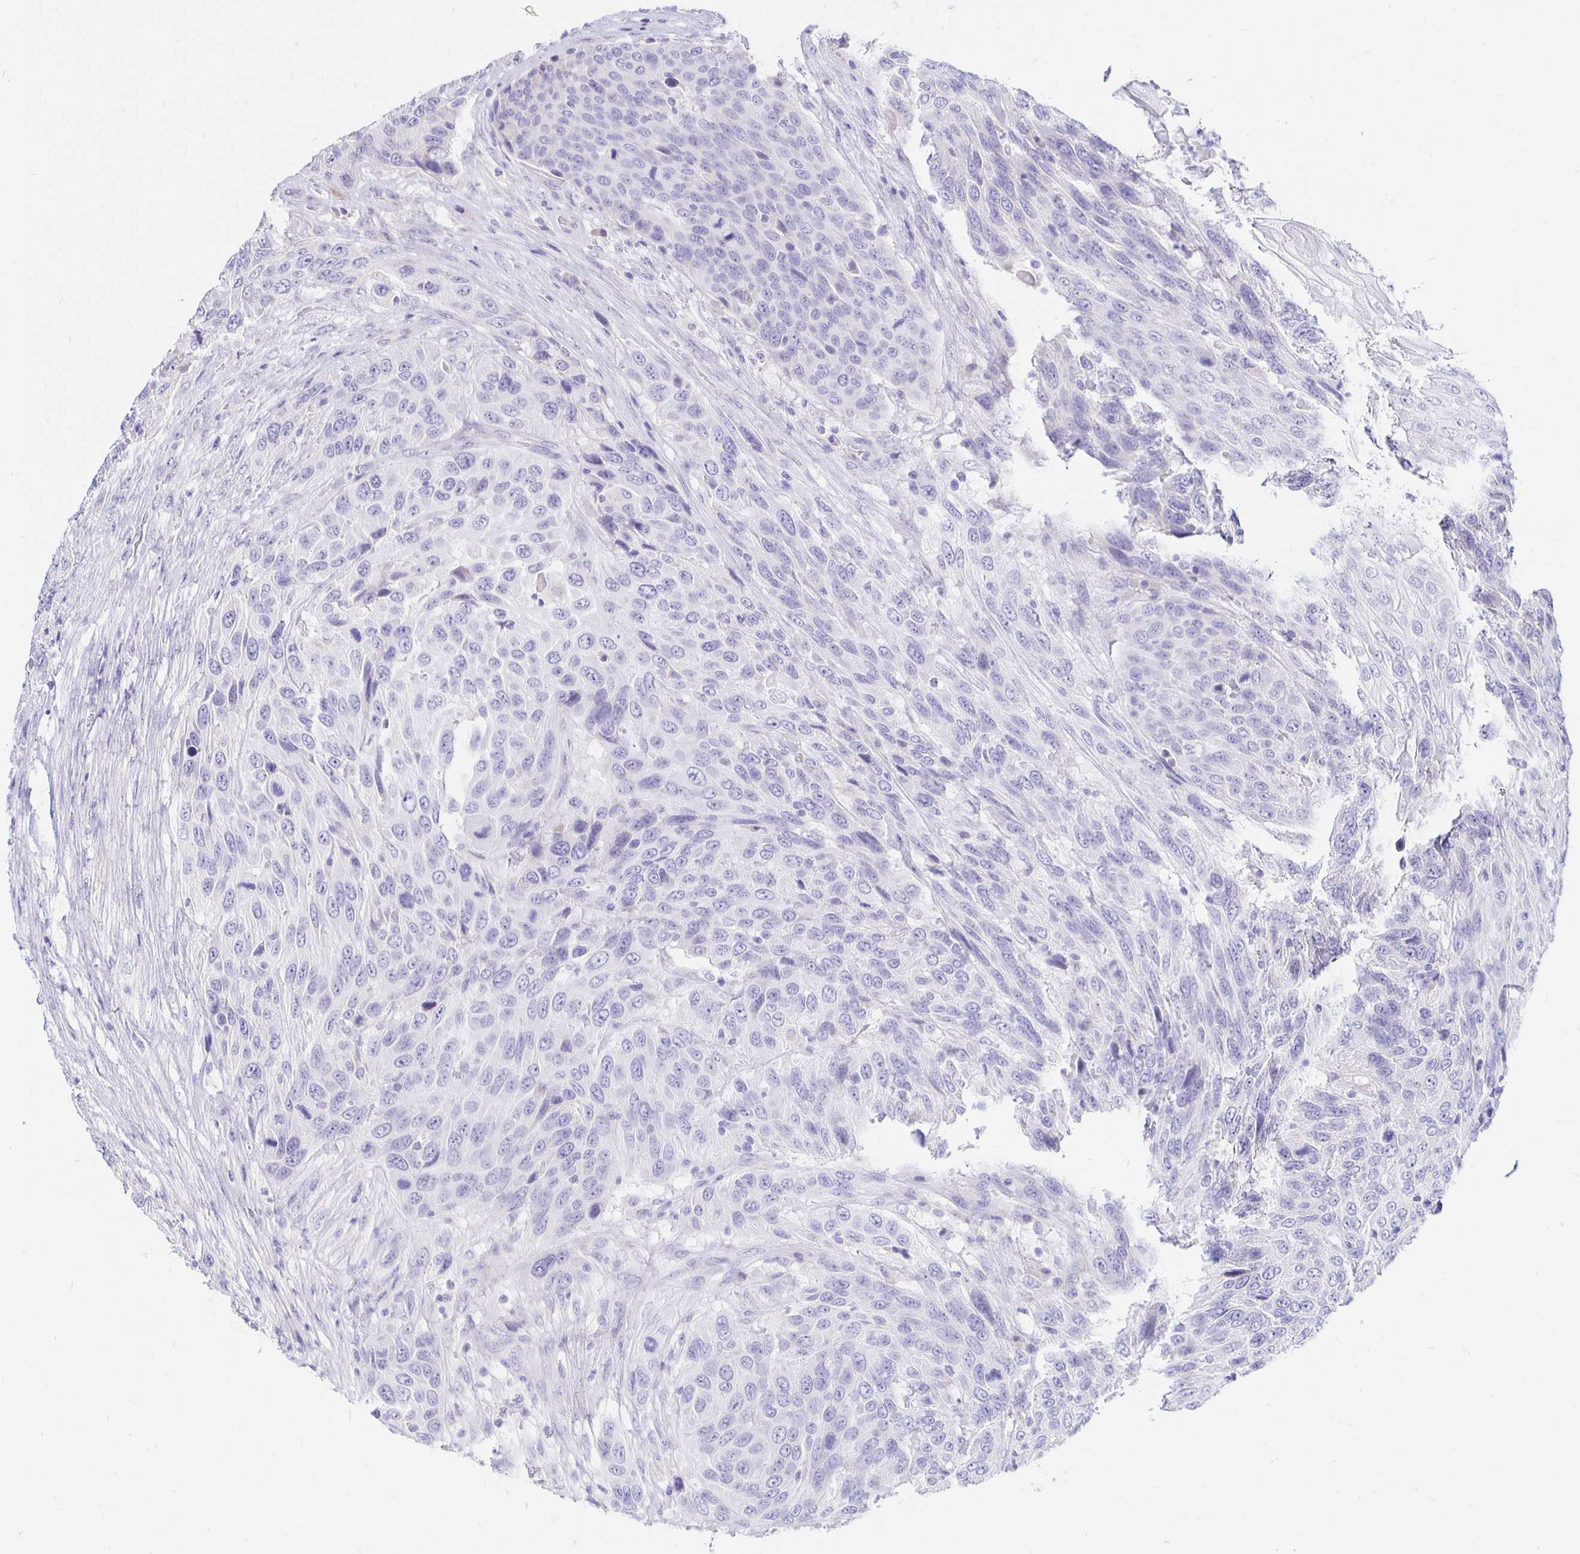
{"staining": {"intensity": "negative", "quantity": "none", "location": "none"}, "tissue": "urothelial cancer", "cell_type": "Tumor cells", "image_type": "cancer", "snomed": [{"axis": "morphology", "description": "Urothelial carcinoma, High grade"}, {"axis": "topography", "description": "Urinary bladder"}], "caption": "IHC of human high-grade urothelial carcinoma demonstrates no staining in tumor cells.", "gene": "UMOD", "patient": {"sex": "female", "age": 70}}